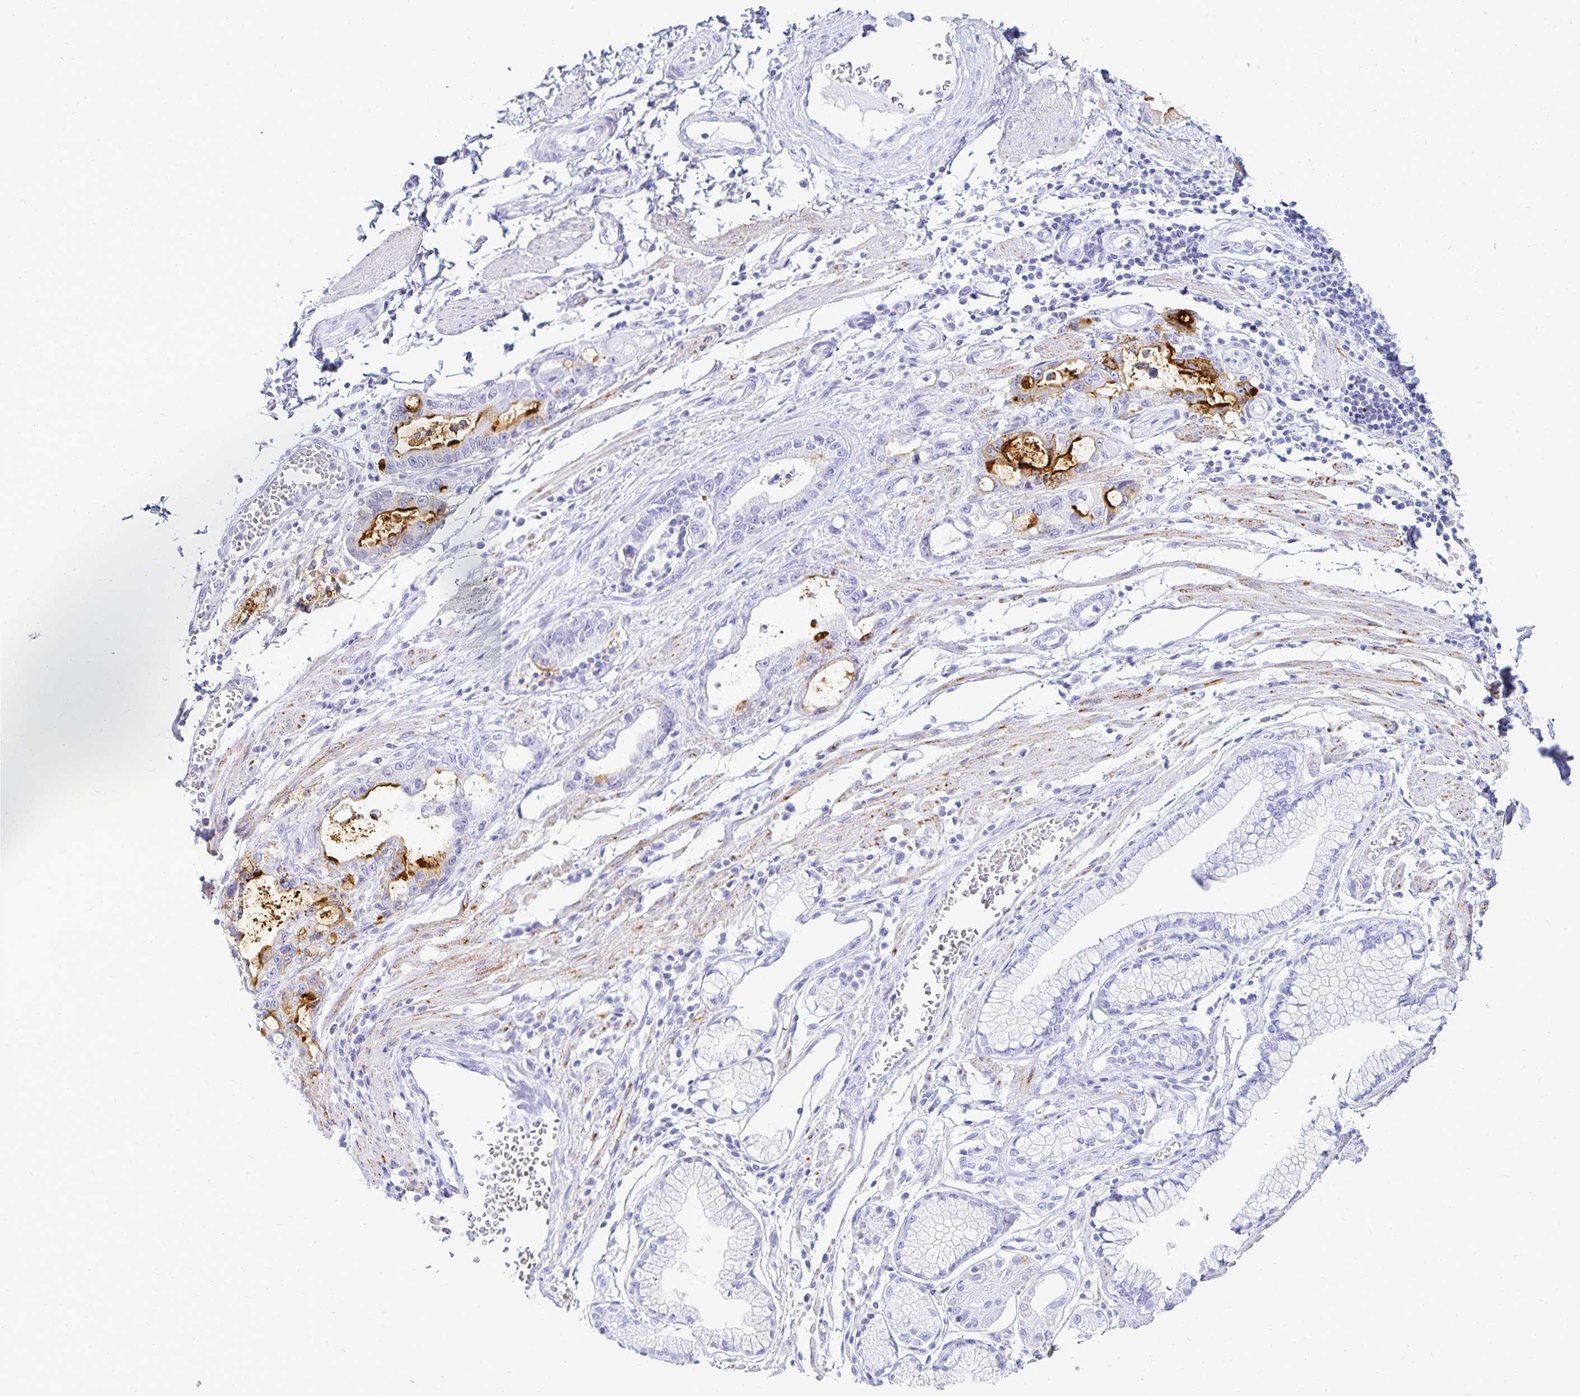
{"staining": {"intensity": "strong", "quantity": "25%-75%", "location": "cytoplasmic/membranous"}, "tissue": "stomach cancer", "cell_type": "Tumor cells", "image_type": "cancer", "snomed": [{"axis": "morphology", "description": "Adenocarcinoma, NOS"}, {"axis": "topography", "description": "Stomach"}], "caption": "A brown stain highlights strong cytoplasmic/membranous expression of a protein in human adenocarcinoma (stomach) tumor cells. Immunohistochemistry (ihc) stains the protein of interest in brown and the nuclei are stained blue.", "gene": "GP2", "patient": {"sex": "male", "age": 55}}